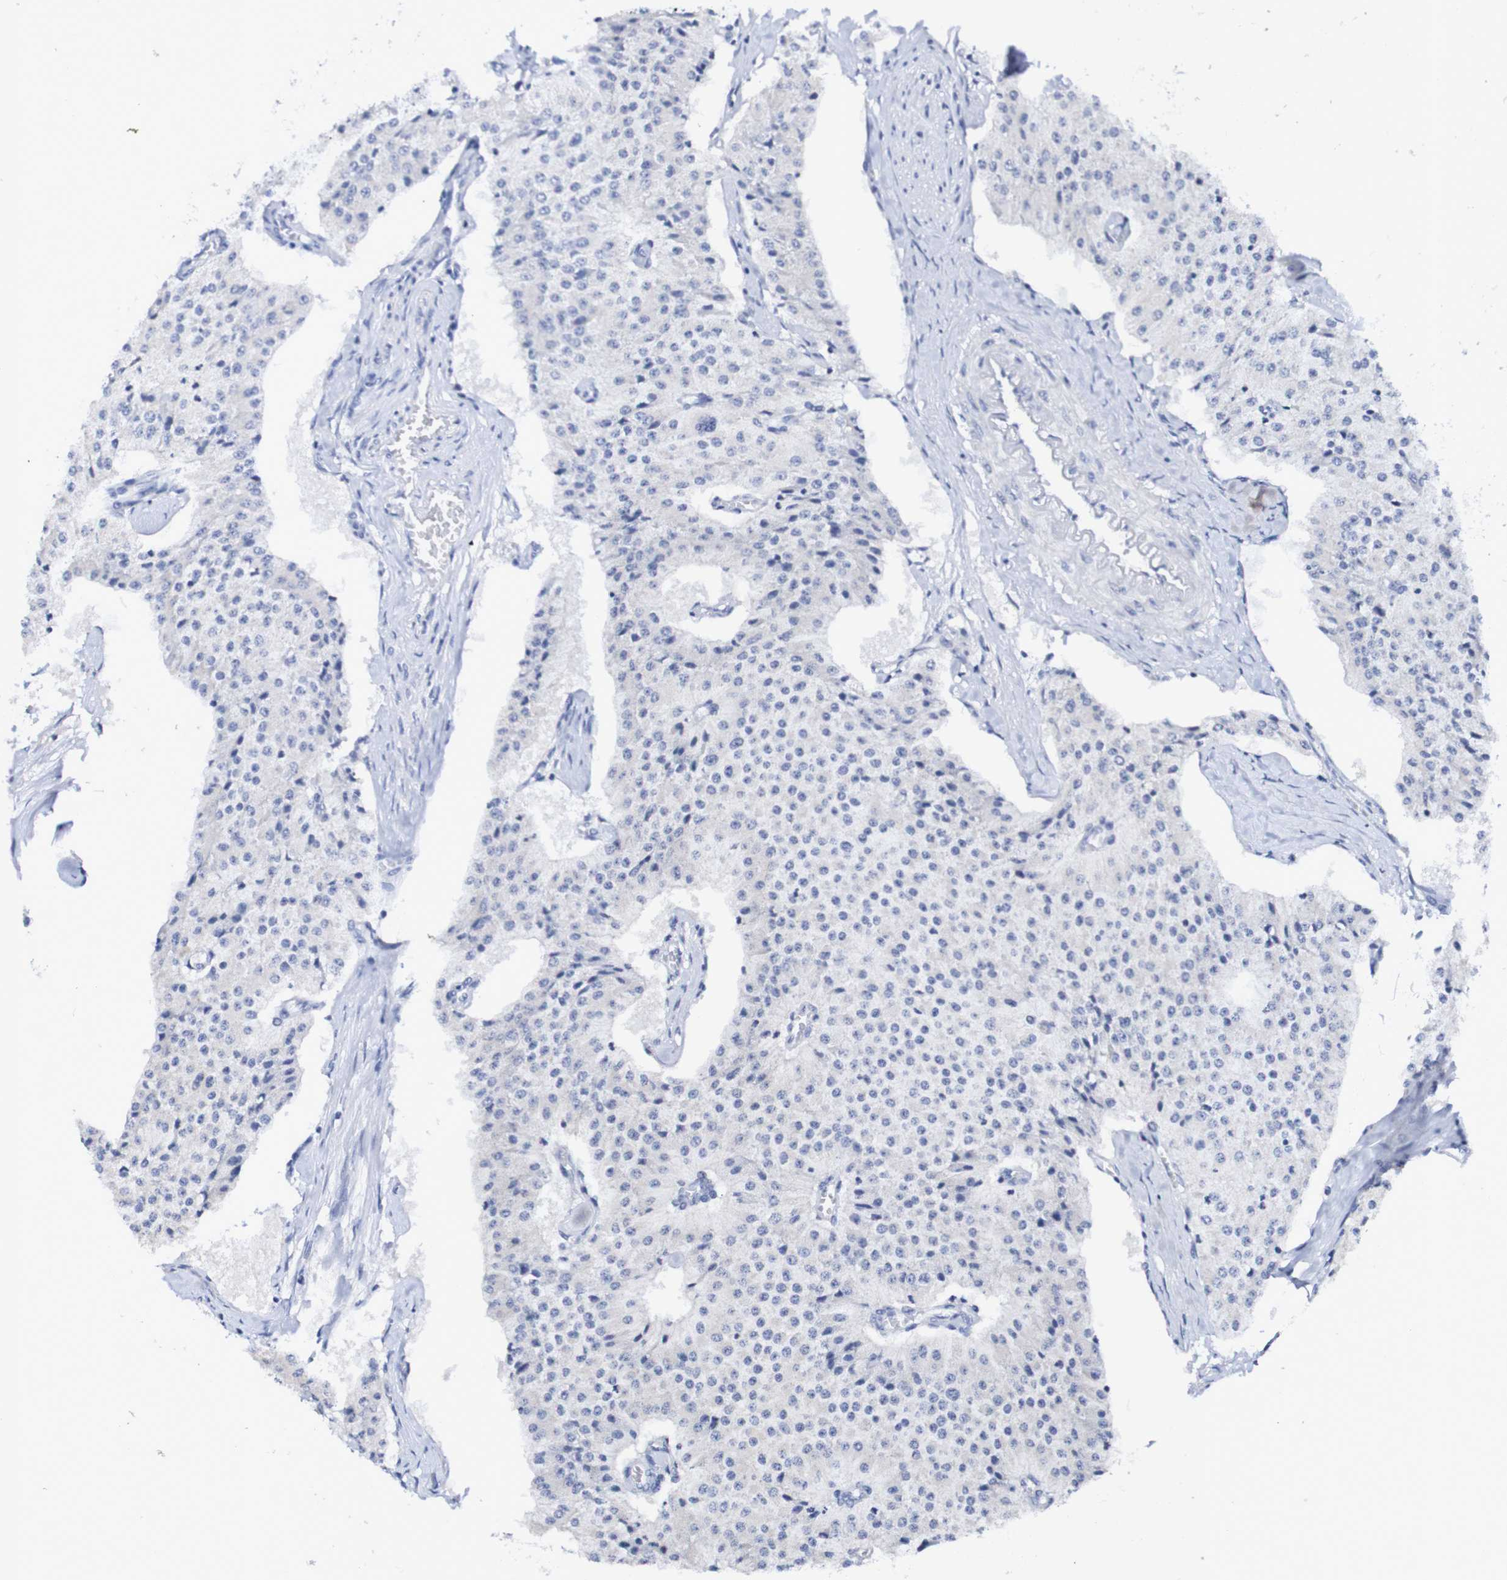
{"staining": {"intensity": "negative", "quantity": "none", "location": "none"}, "tissue": "carcinoid", "cell_type": "Tumor cells", "image_type": "cancer", "snomed": [{"axis": "morphology", "description": "Carcinoid, malignant, NOS"}, {"axis": "topography", "description": "Colon"}], "caption": "Immunohistochemistry micrograph of neoplastic tissue: human carcinoid stained with DAB (3,3'-diaminobenzidine) shows no significant protein expression in tumor cells.", "gene": "ACVR1C", "patient": {"sex": "female", "age": 52}}